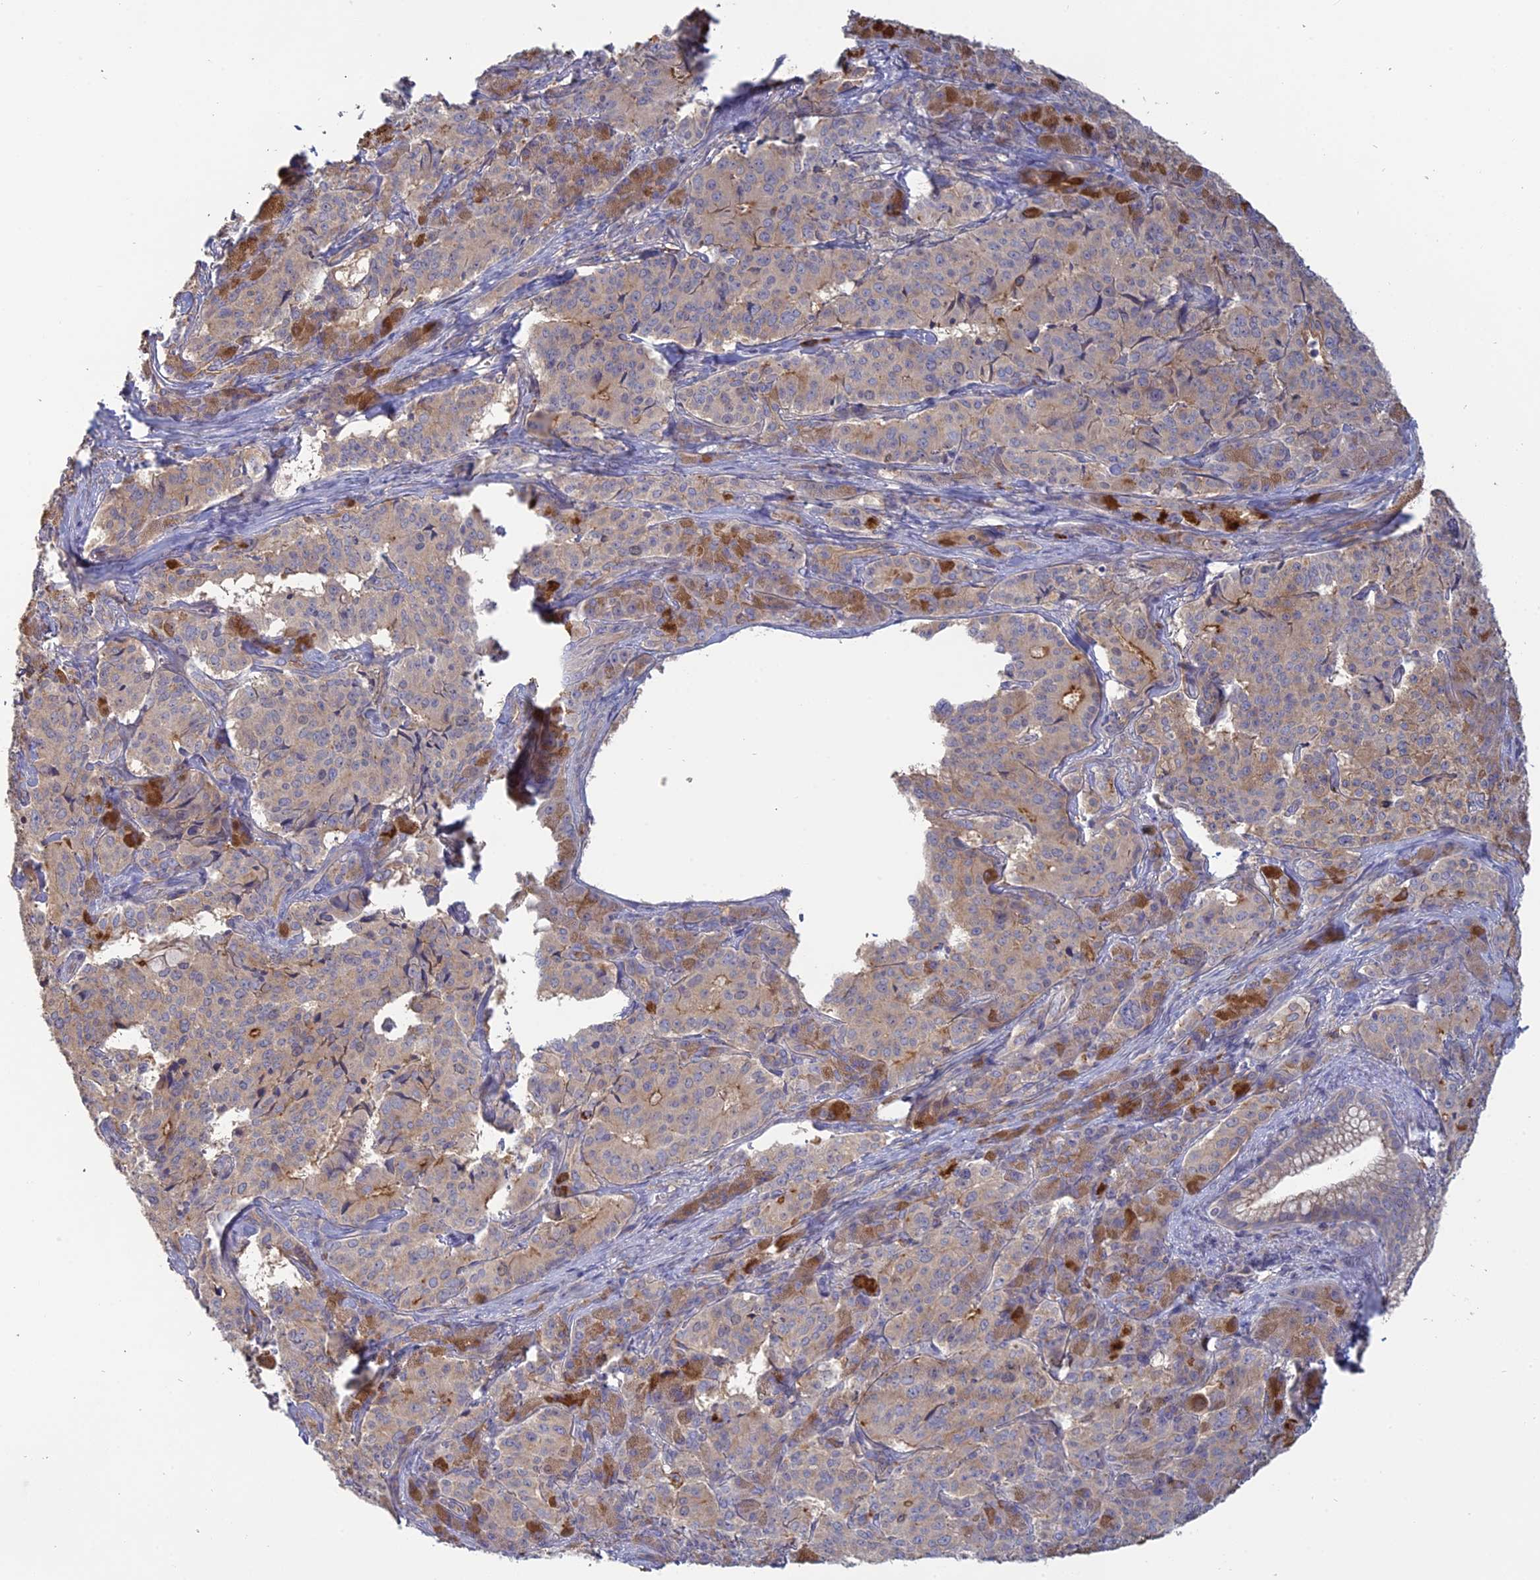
{"staining": {"intensity": "moderate", "quantity": "25%-75%", "location": "cytoplasmic/membranous"}, "tissue": "pancreatic cancer", "cell_type": "Tumor cells", "image_type": "cancer", "snomed": [{"axis": "morphology", "description": "Adenocarcinoma, NOS"}, {"axis": "topography", "description": "Pancreas"}], "caption": "Adenocarcinoma (pancreatic) was stained to show a protein in brown. There is medium levels of moderate cytoplasmic/membranous expression in about 25%-75% of tumor cells.", "gene": "SFT2D2", "patient": {"sex": "female", "age": 74}}